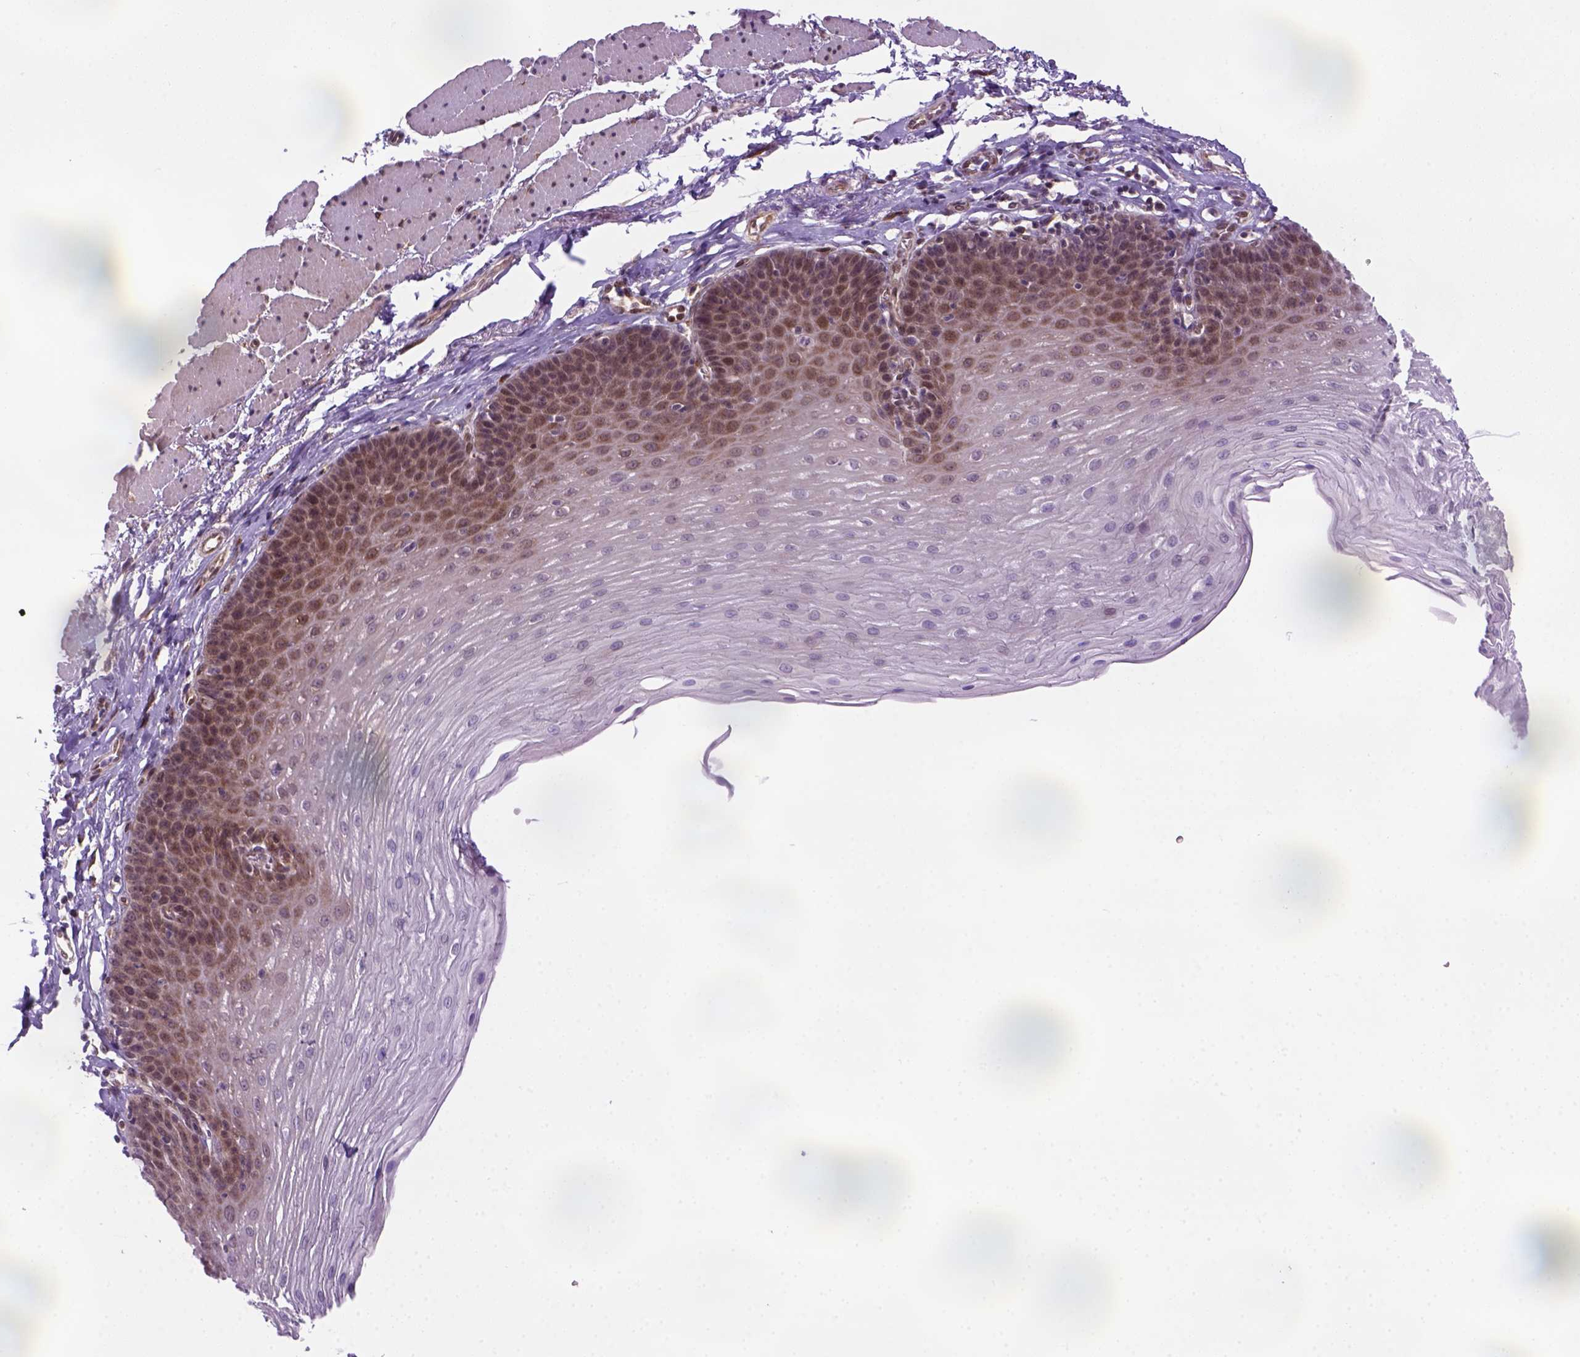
{"staining": {"intensity": "moderate", "quantity": "<25%", "location": "cytoplasmic/membranous,nuclear"}, "tissue": "esophagus", "cell_type": "Squamous epithelial cells", "image_type": "normal", "snomed": [{"axis": "morphology", "description": "Normal tissue, NOS"}, {"axis": "topography", "description": "Esophagus"}], "caption": "Protein staining exhibits moderate cytoplasmic/membranous,nuclear expression in about <25% of squamous epithelial cells in normal esophagus. Nuclei are stained in blue.", "gene": "MGMT", "patient": {"sex": "female", "age": 81}}